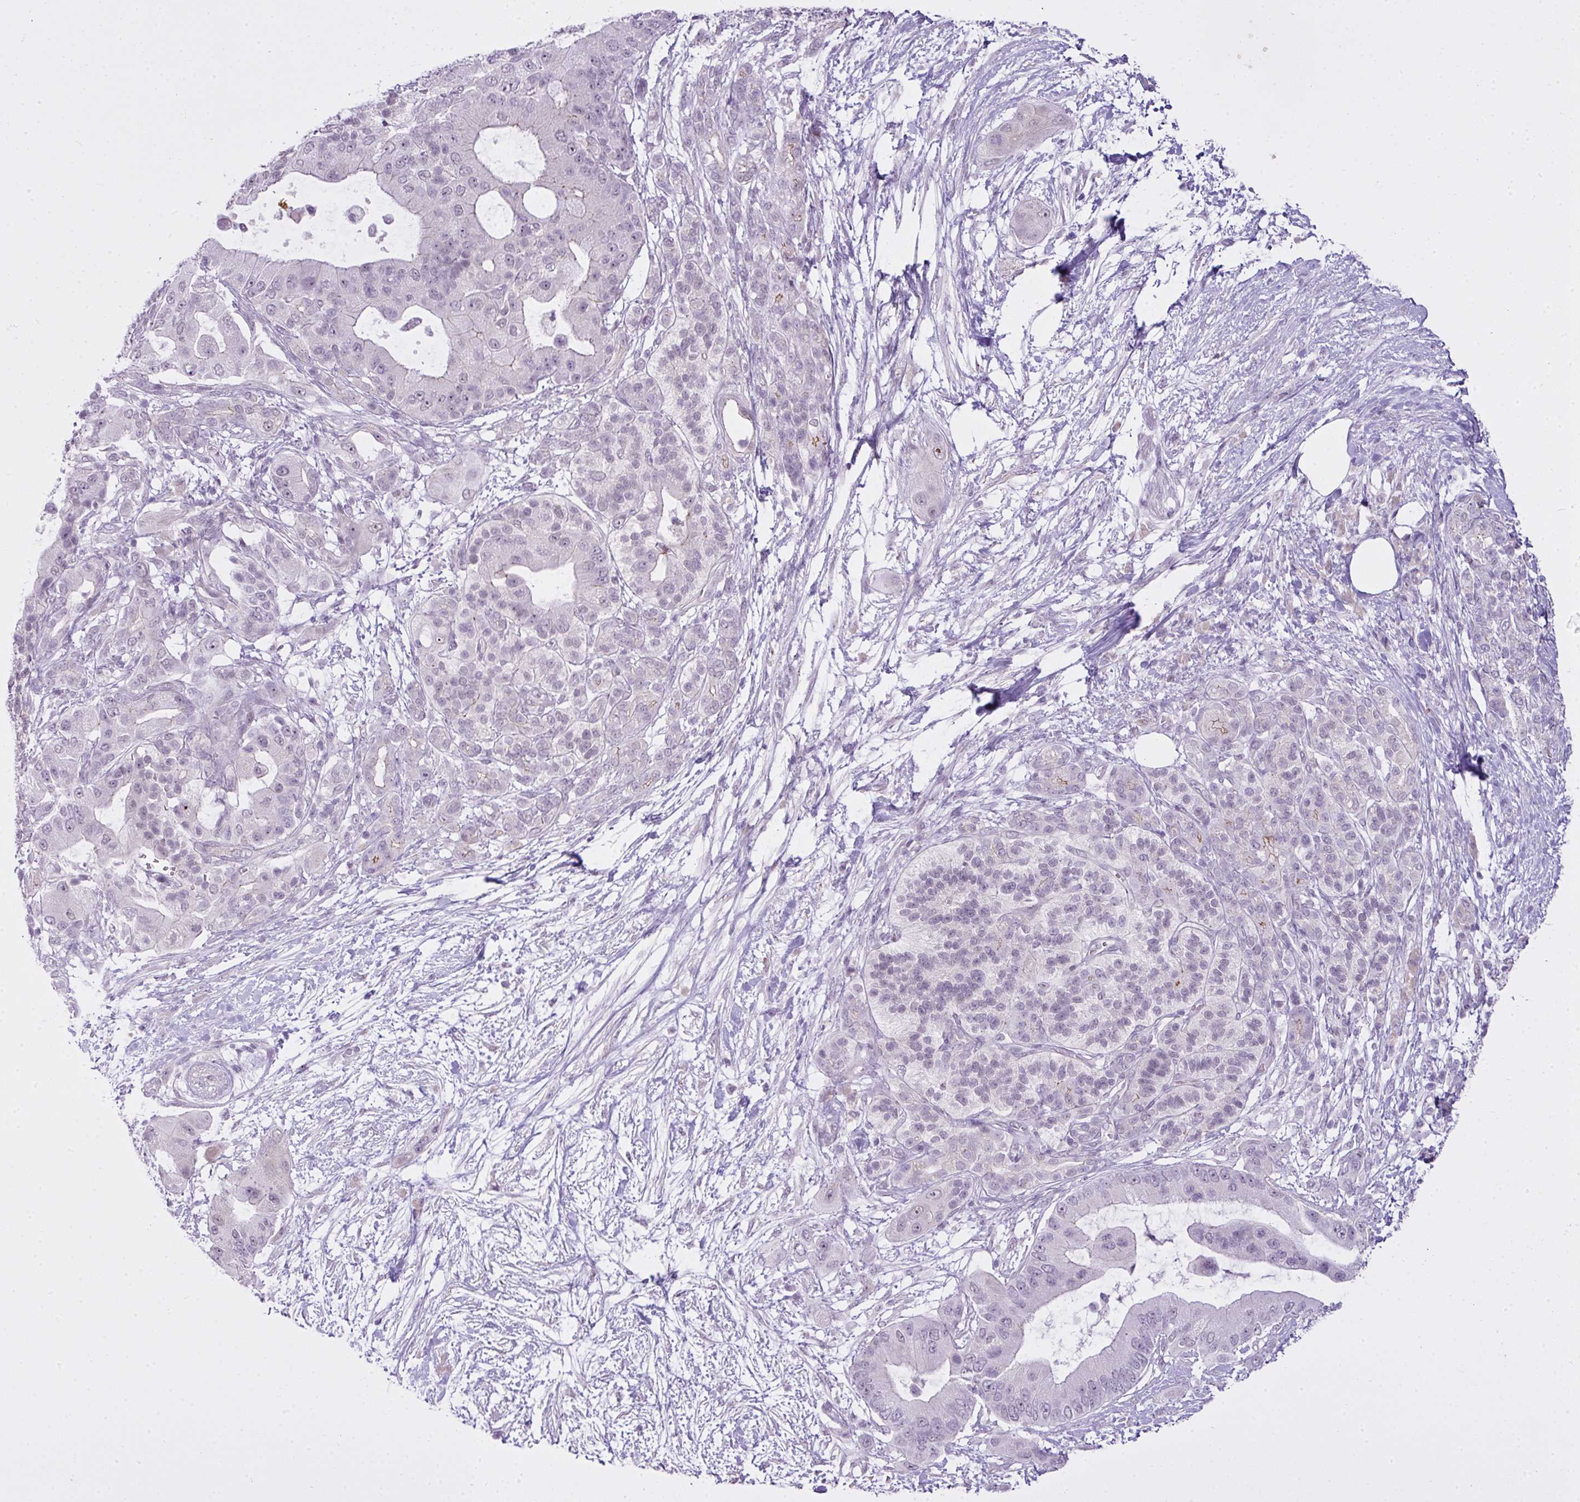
{"staining": {"intensity": "negative", "quantity": "none", "location": "none"}, "tissue": "pancreatic cancer", "cell_type": "Tumor cells", "image_type": "cancer", "snomed": [{"axis": "morphology", "description": "Adenocarcinoma, NOS"}, {"axis": "topography", "description": "Pancreas"}], "caption": "The histopathology image displays no staining of tumor cells in adenocarcinoma (pancreatic).", "gene": "ZNF688", "patient": {"sex": "male", "age": 57}}